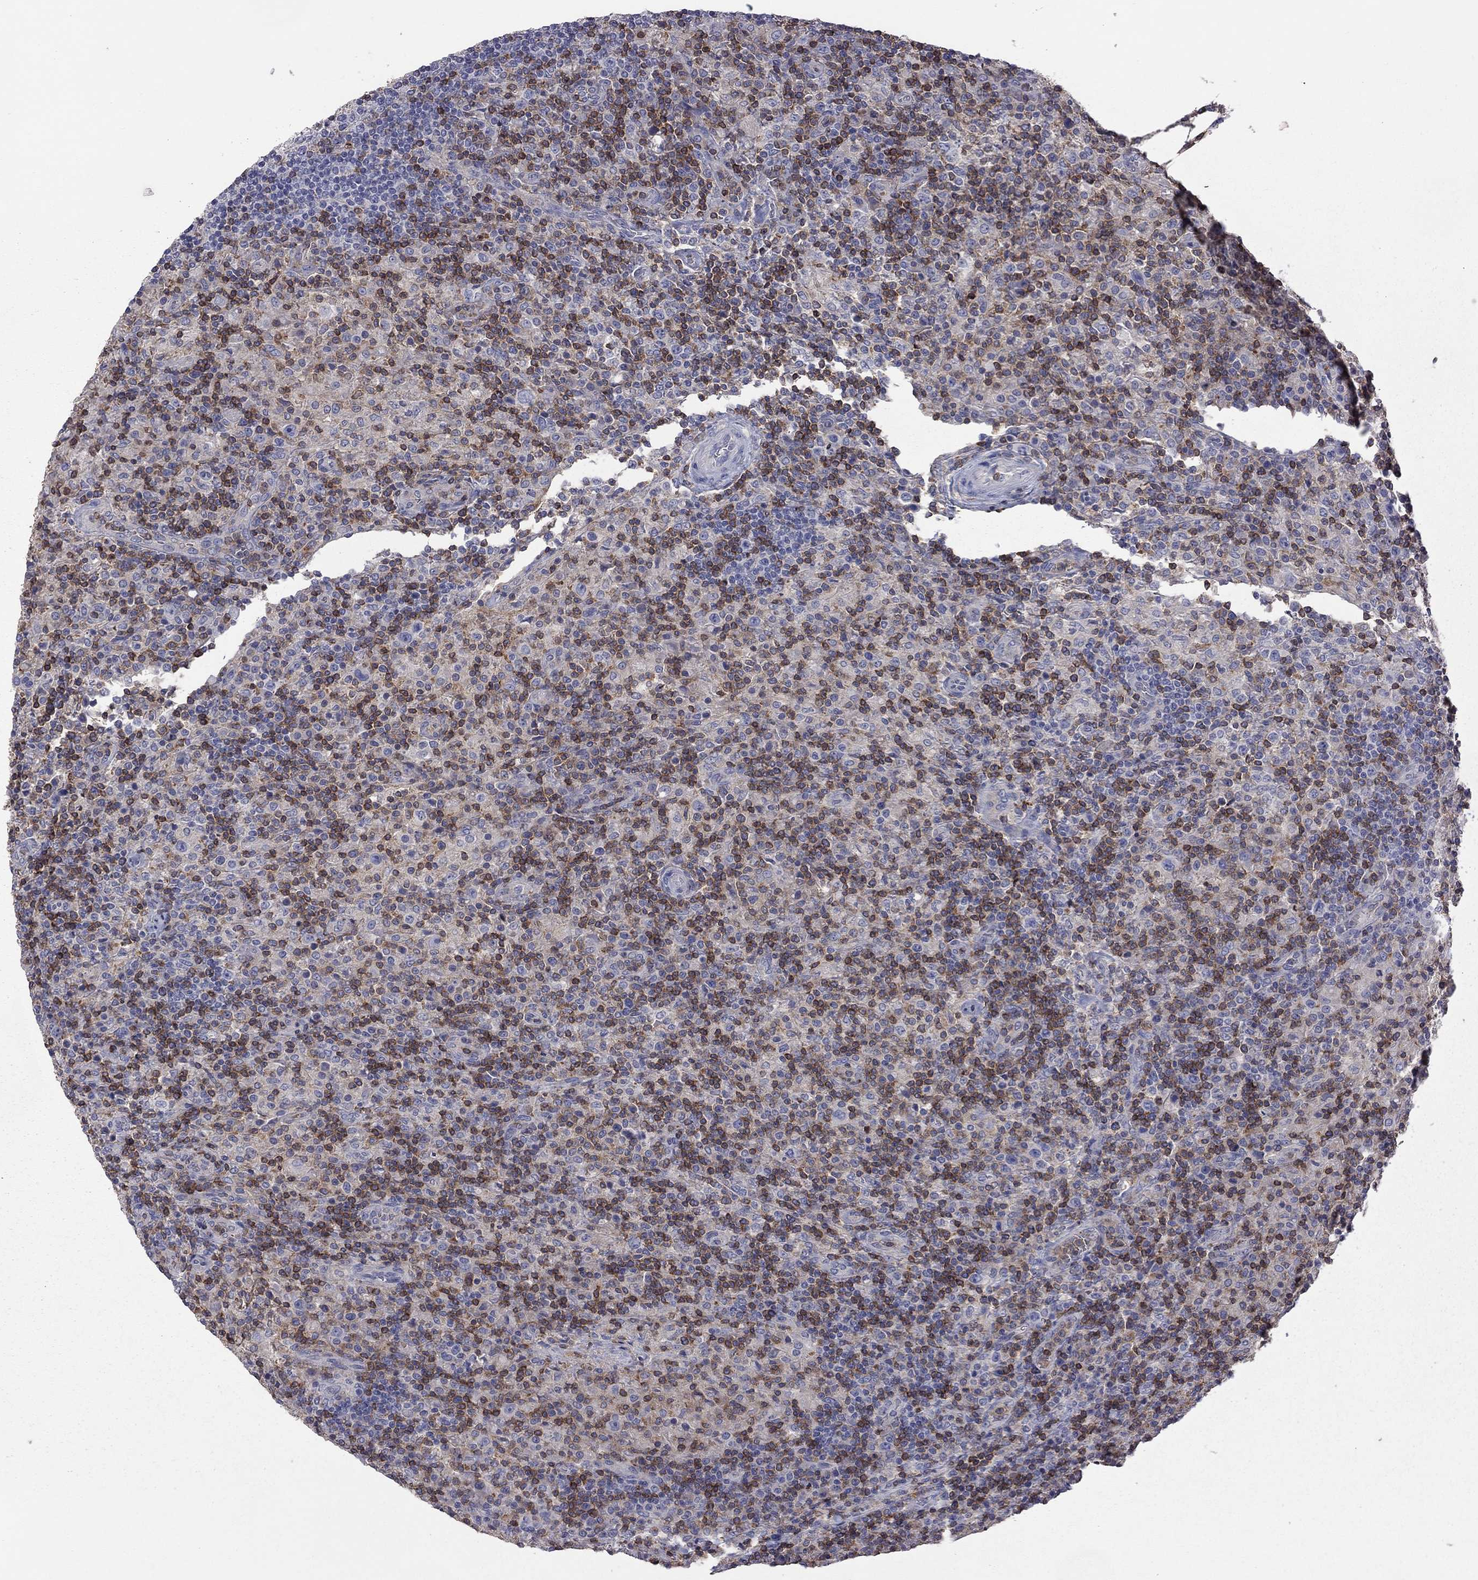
{"staining": {"intensity": "moderate", "quantity": "<25%", "location": "cytoplasmic/membranous"}, "tissue": "lymphoma", "cell_type": "Tumor cells", "image_type": "cancer", "snomed": [{"axis": "morphology", "description": "Hodgkin's disease, NOS"}, {"axis": "topography", "description": "Lymph node"}], "caption": "High-power microscopy captured an IHC image of lymphoma, revealing moderate cytoplasmic/membranous staining in about <25% of tumor cells.", "gene": "IPCEF1", "patient": {"sex": "male", "age": 70}}